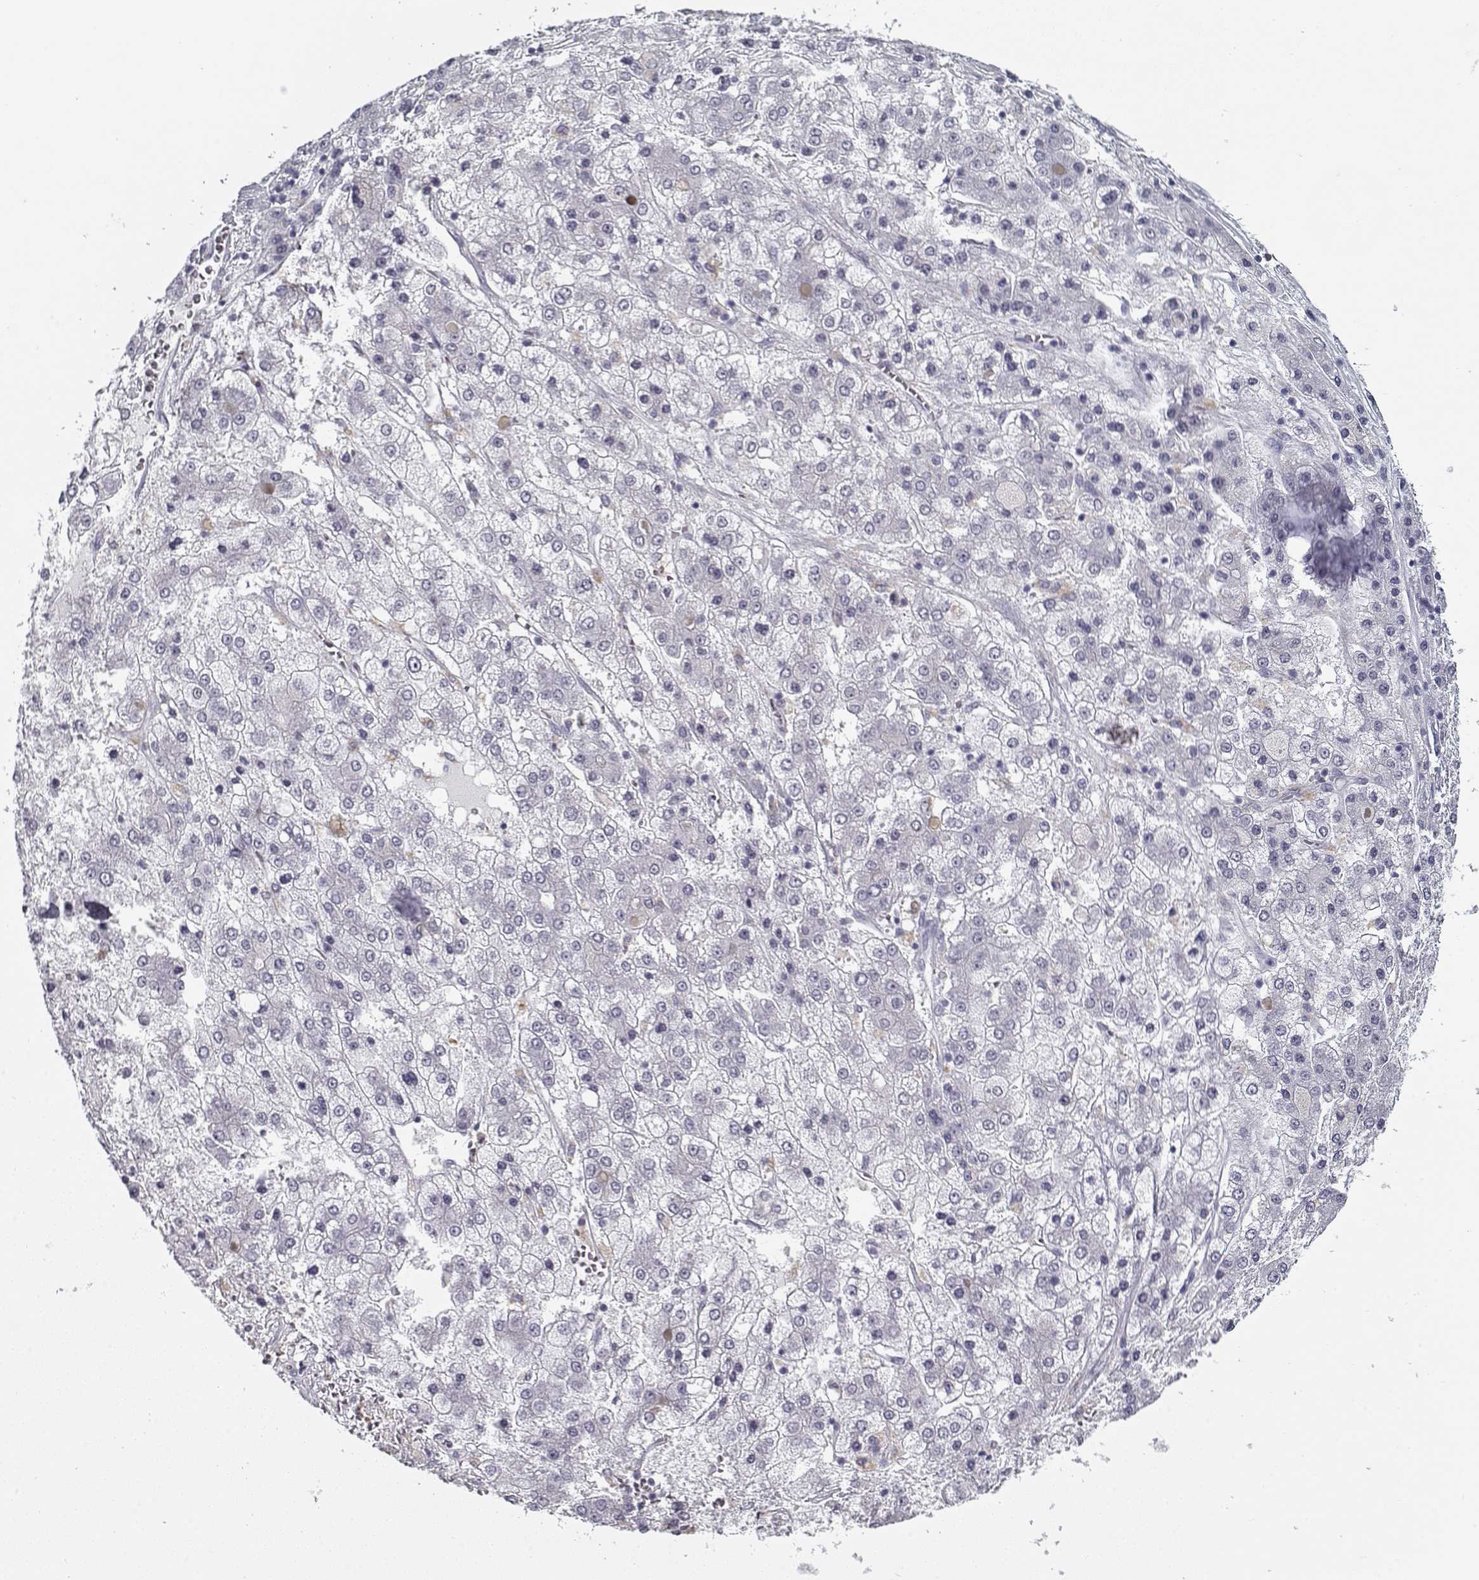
{"staining": {"intensity": "negative", "quantity": "none", "location": "none"}, "tissue": "liver cancer", "cell_type": "Tumor cells", "image_type": "cancer", "snomed": [{"axis": "morphology", "description": "Carcinoma, Hepatocellular, NOS"}, {"axis": "topography", "description": "Liver"}], "caption": "Liver cancer (hepatocellular carcinoma) was stained to show a protein in brown. There is no significant expression in tumor cells.", "gene": "RNF32", "patient": {"sex": "male", "age": 73}}